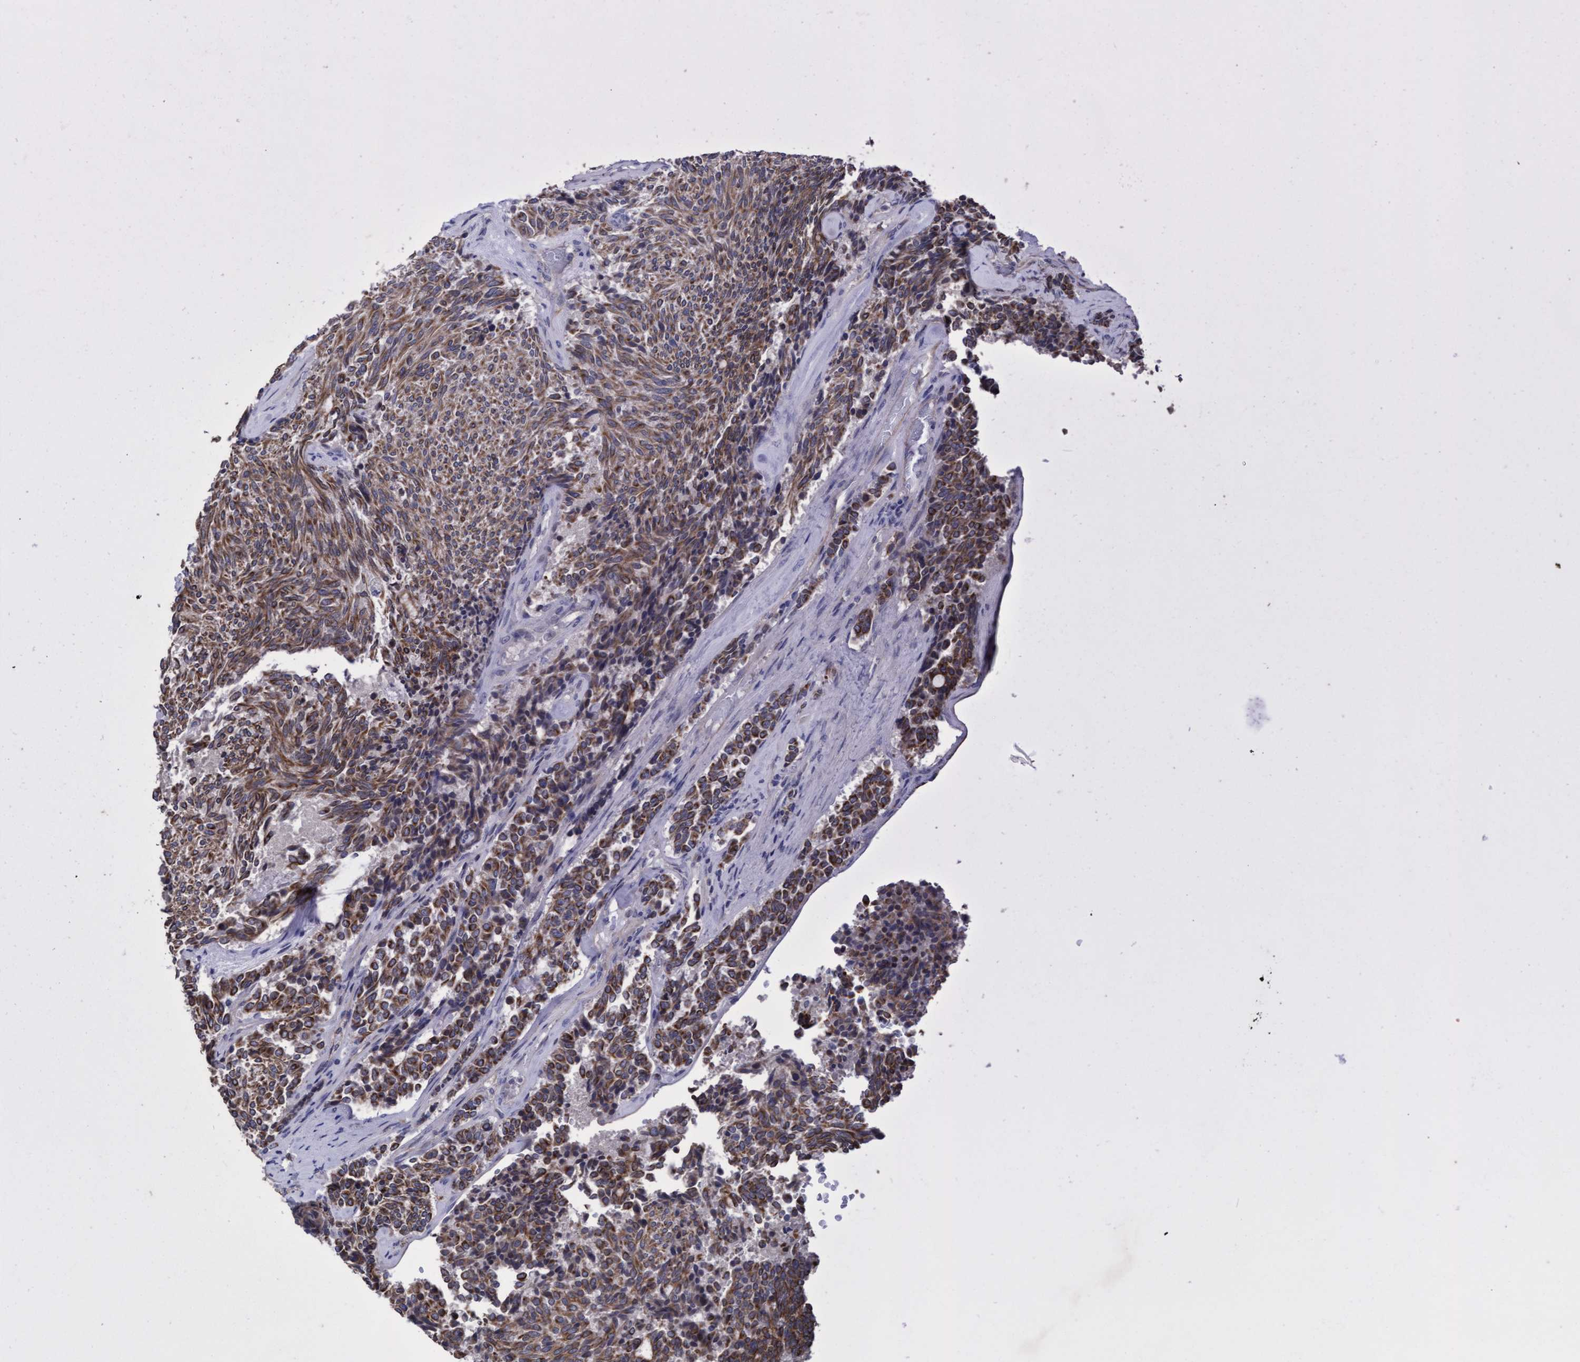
{"staining": {"intensity": "moderate", "quantity": ">75%", "location": "cytoplasmic/membranous"}, "tissue": "carcinoid", "cell_type": "Tumor cells", "image_type": "cancer", "snomed": [{"axis": "morphology", "description": "Carcinoid, malignant, NOS"}, {"axis": "topography", "description": "Pancreas"}], "caption": "The histopathology image reveals a brown stain indicating the presence of a protein in the cytoplasmic/membranous of tumor cells in malignant carcinoid. (Brightfield microscopy of DAB IHC at high magnification).", "gene": "KRT24", "patient": {"sex": "female", "age": 54}}